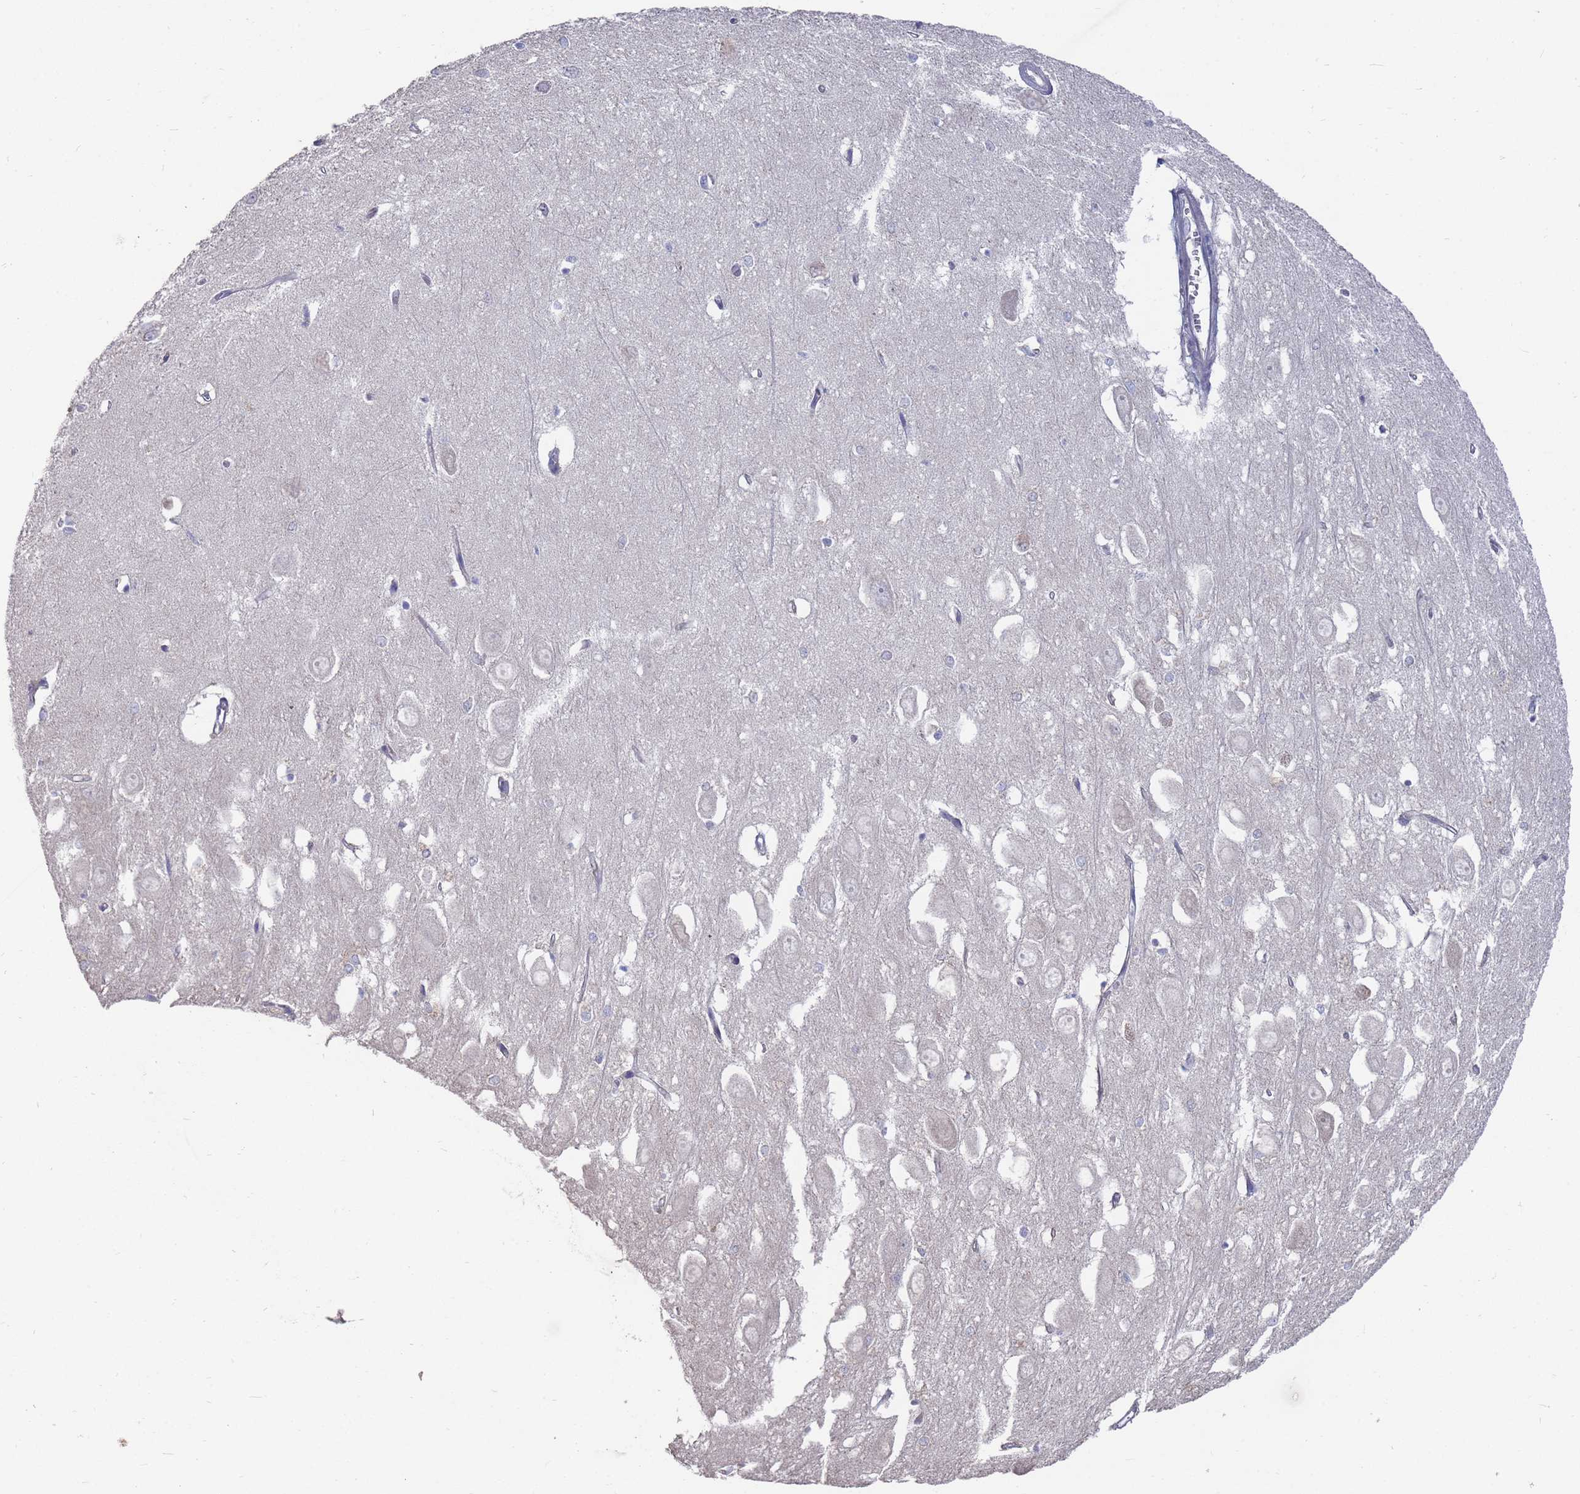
{"staining": {"intensity": "negative", "quantity": "none", "location": "none"}, "tissue": "hippocampus", "cell_type": "Glial cells", "image_type": "normal", "snomed": [{"axis": "morphology", "description": "Normal tissue, NOS"}, {"axis": "topography", "description": "Hippocampus"}], "caption": "This is an immunohistochemistry histopathology image of benign hippocampus. There is no staining in glial cells.", "gene": "CFAP119", "patient": {"sex": "female", "age": 64}}